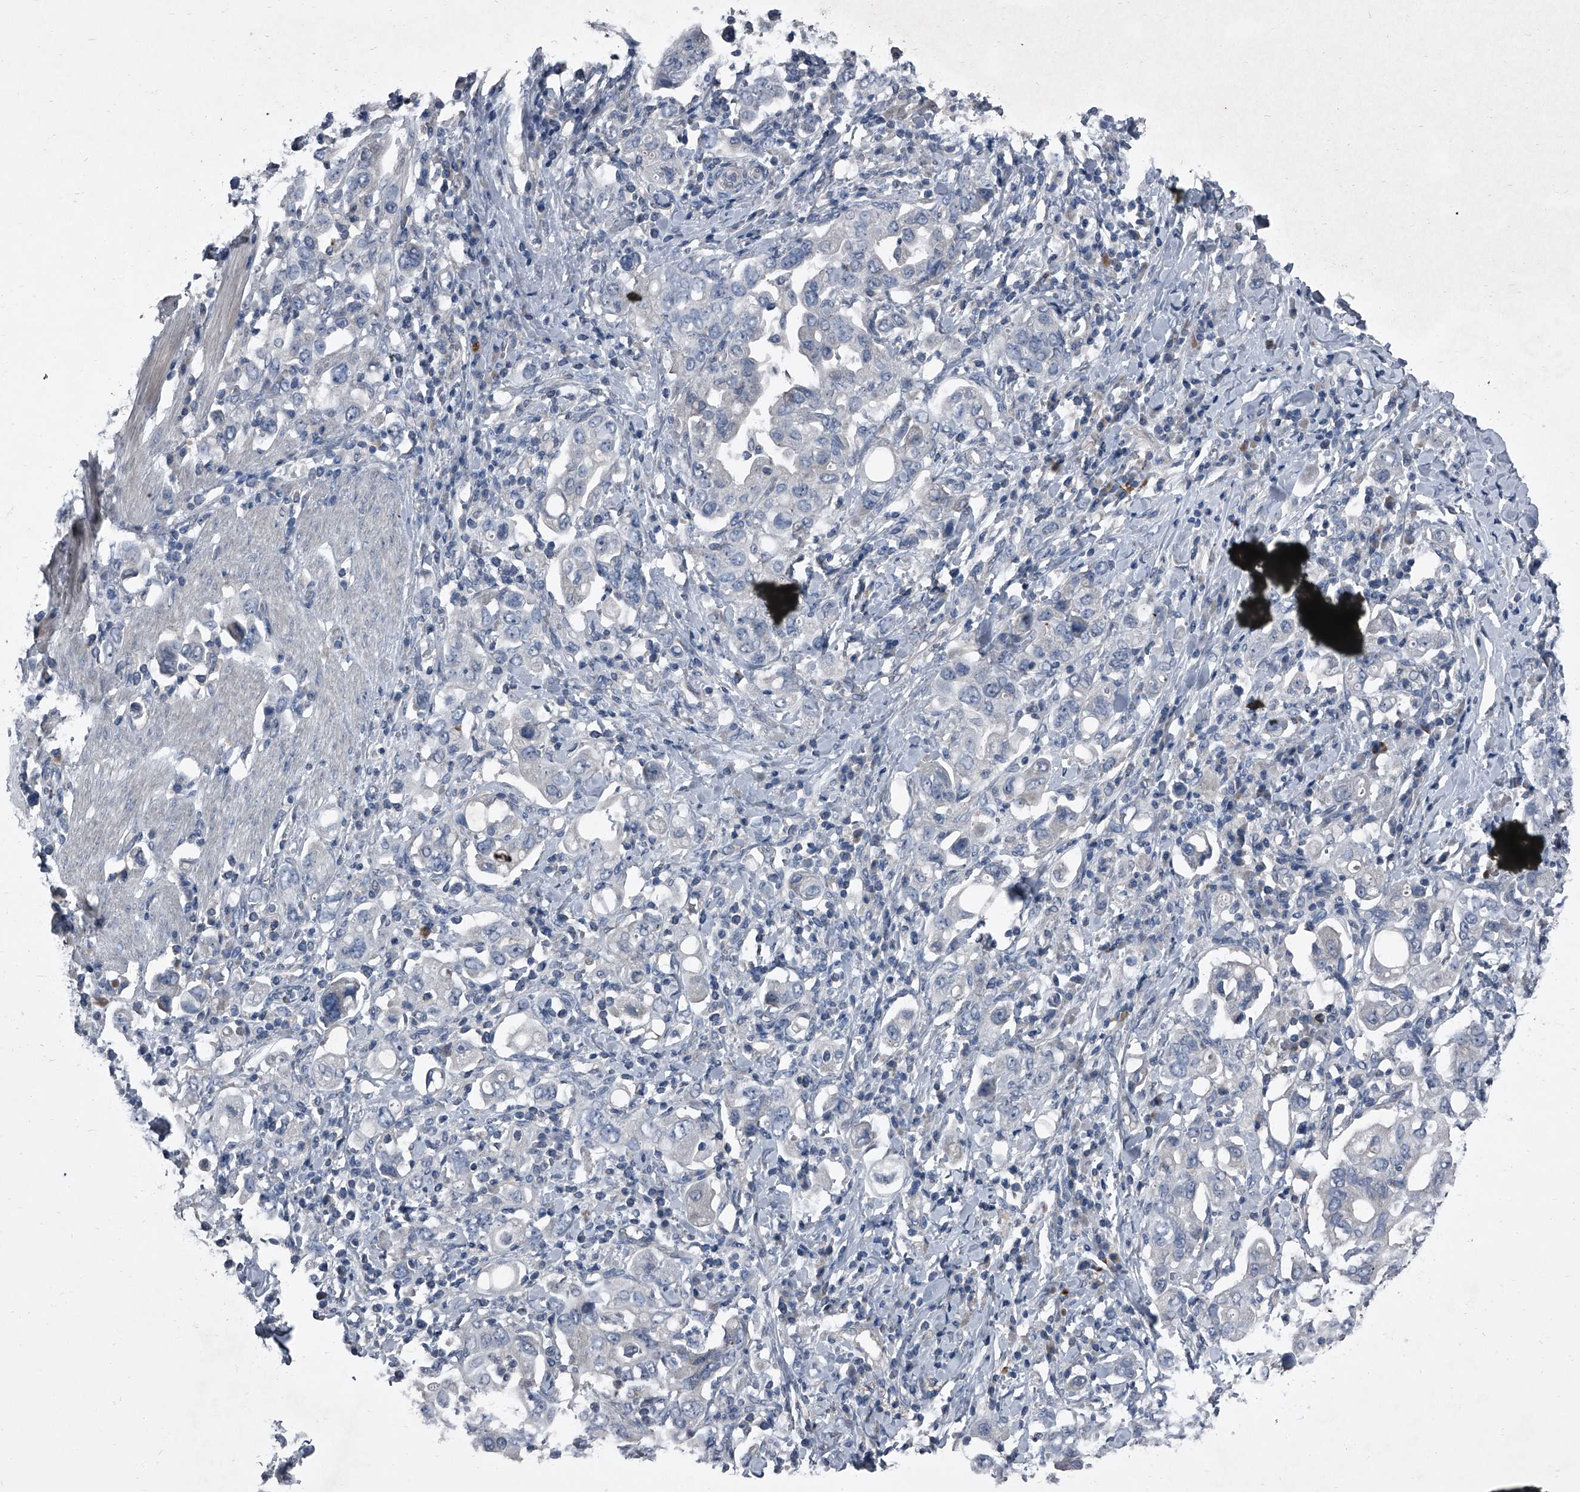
{"staining": {"intensity": "negative", "quantity": "none", "location": "none"}, "tissue": "stomach cancer", "cell_type": "Tumor cells", "image_type": "cancer", "snomed": [{"axis": "morphology", "description": "Adenocarcinoma, NOS"}, {"axis": "topography", "description": "Stomach, upper"}], "caption": "Histopathology image shows no significant protein staining in tumor cells of adenocarcinoma (stomach).", "gene": "HEPHL1", "patient": {"sex": "male", "age": 62}}